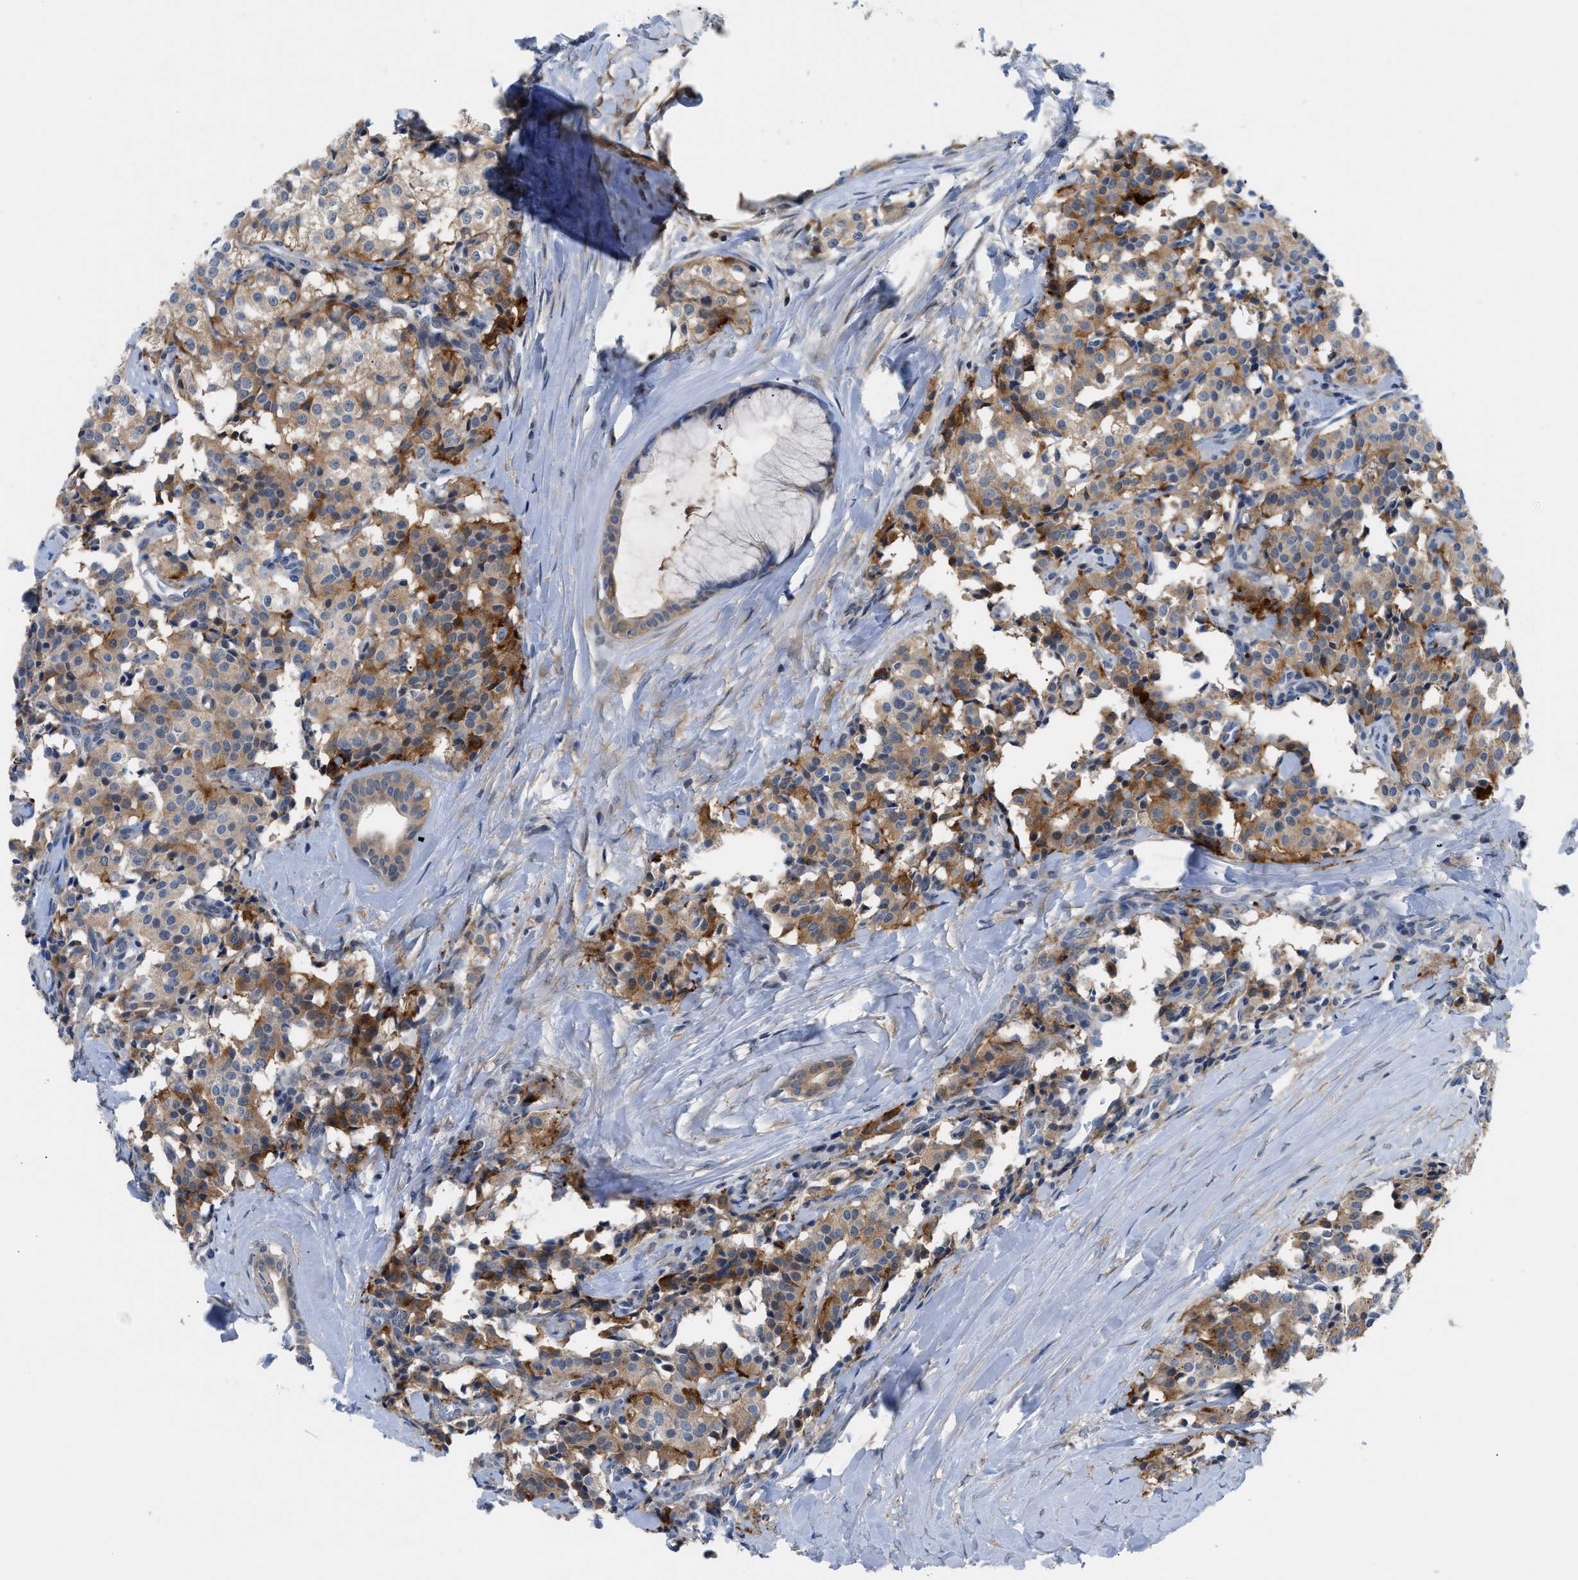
{"staining": {"intensity": "moderate", "quantity": ">75%", "location": "cytoplasmic/membranous"}, "tissue": "carcinoid", "cell_type": "Tumor cells", "image_type": "cancer", "snomed": [{"axis": "morphology", "description": "Carcinoid, malignant, NOS"}, {"axis": "topography", "description": "Lung"}], "caption": "Moderate cytoplasmic/membranous protein positivity is appreciated in approximately >75% of tumor cells in malignant carcinoid. (Brightfield microscopy of DAB IHC at high magnification).", "gene": "TMEM45B", "patient": {"sex": "male", "age": 30}}